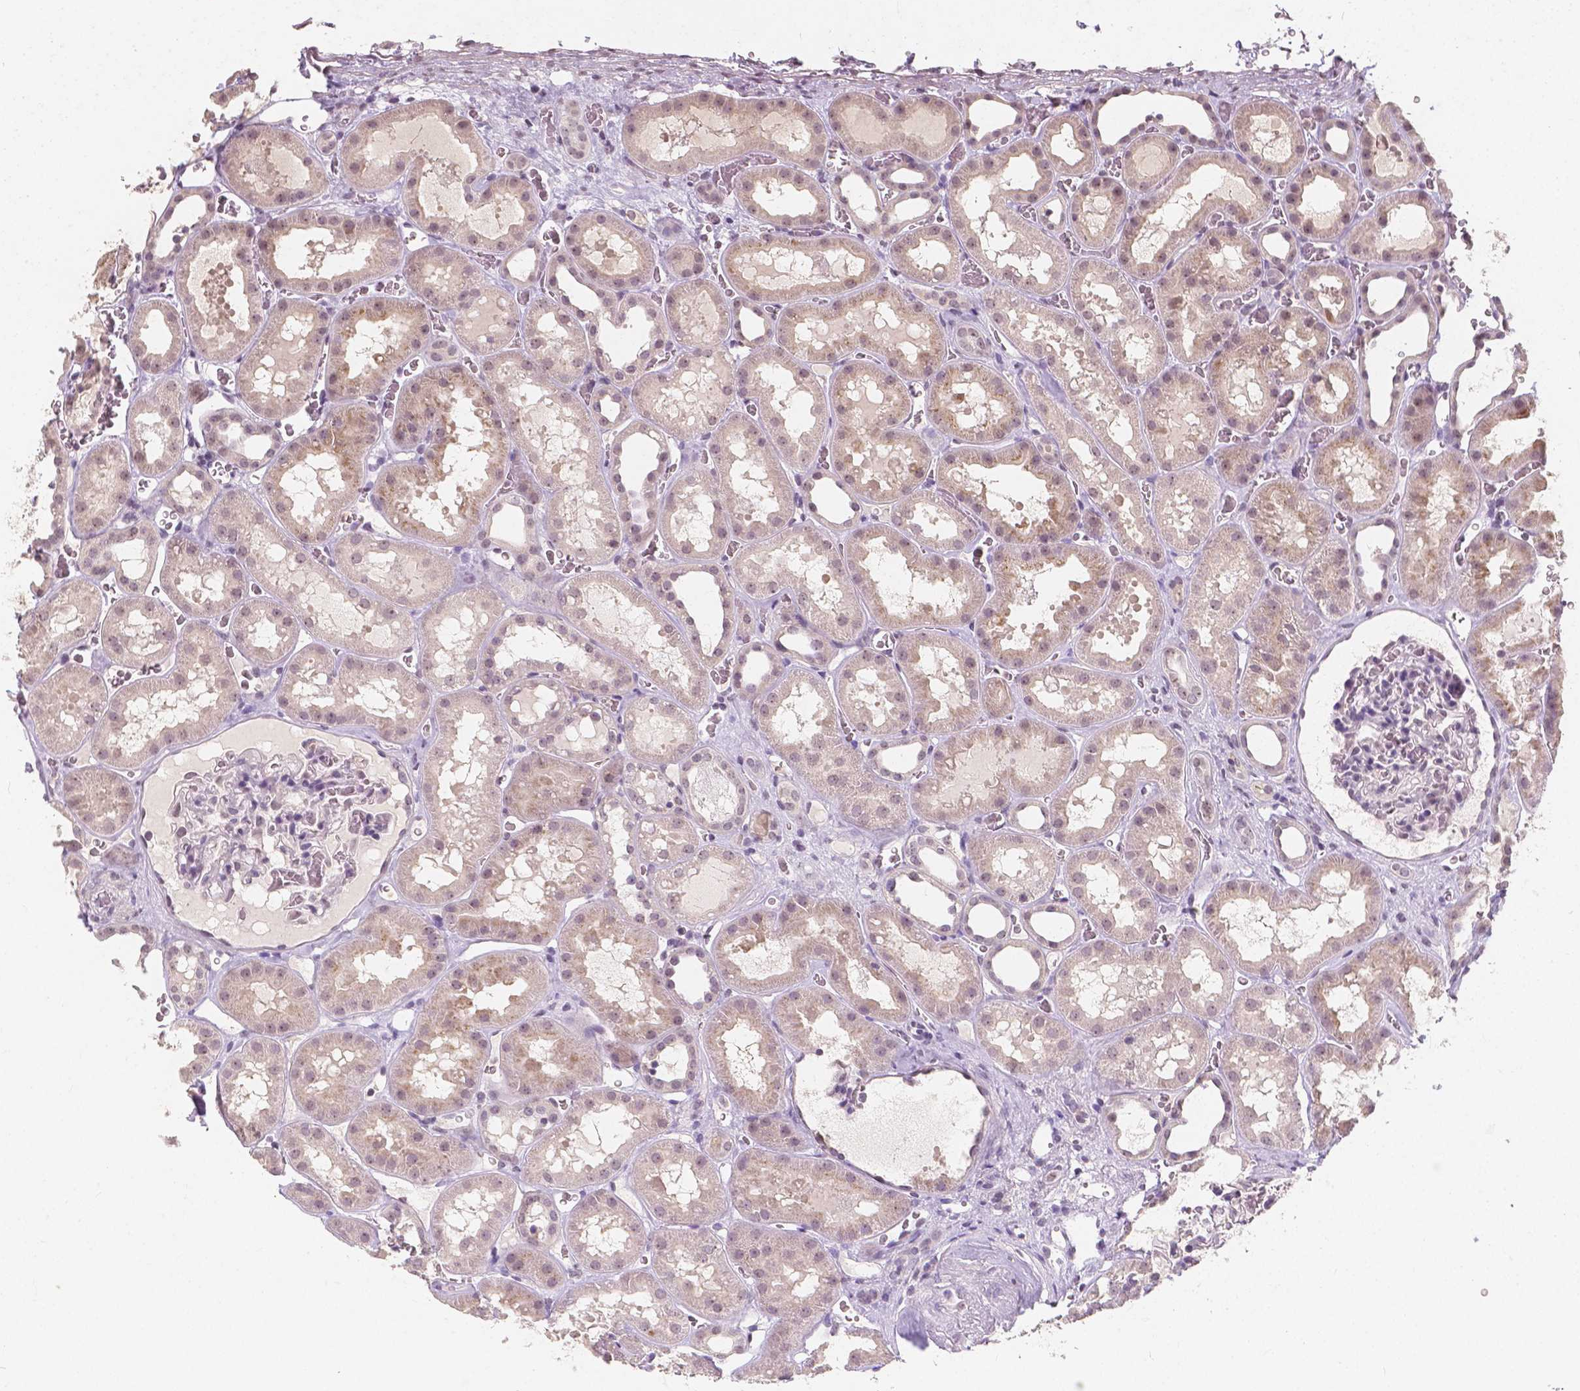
{"staining": {"intensity": "negative", "quantity": "none", "location": "none"}, "tissue": "kidney", "cell_type": "Cells in glomeruli", "image_type": "normal", "snomed": [{"axis": "morphology", "description": "Normal tissue, NOS"}, {"axis": "topography", "description": "Kidney"}], "caption": "DAB immunohistochemical staining of unremarkable human kidney exhibits no significant expression in cells in glomeruli. (Brightfield microscopy of DAB (3,3'-diaminobenzidine) IHC at high magnification).", "gene": "NOLC1", "patient": {"sex": "female", "age": 41}}